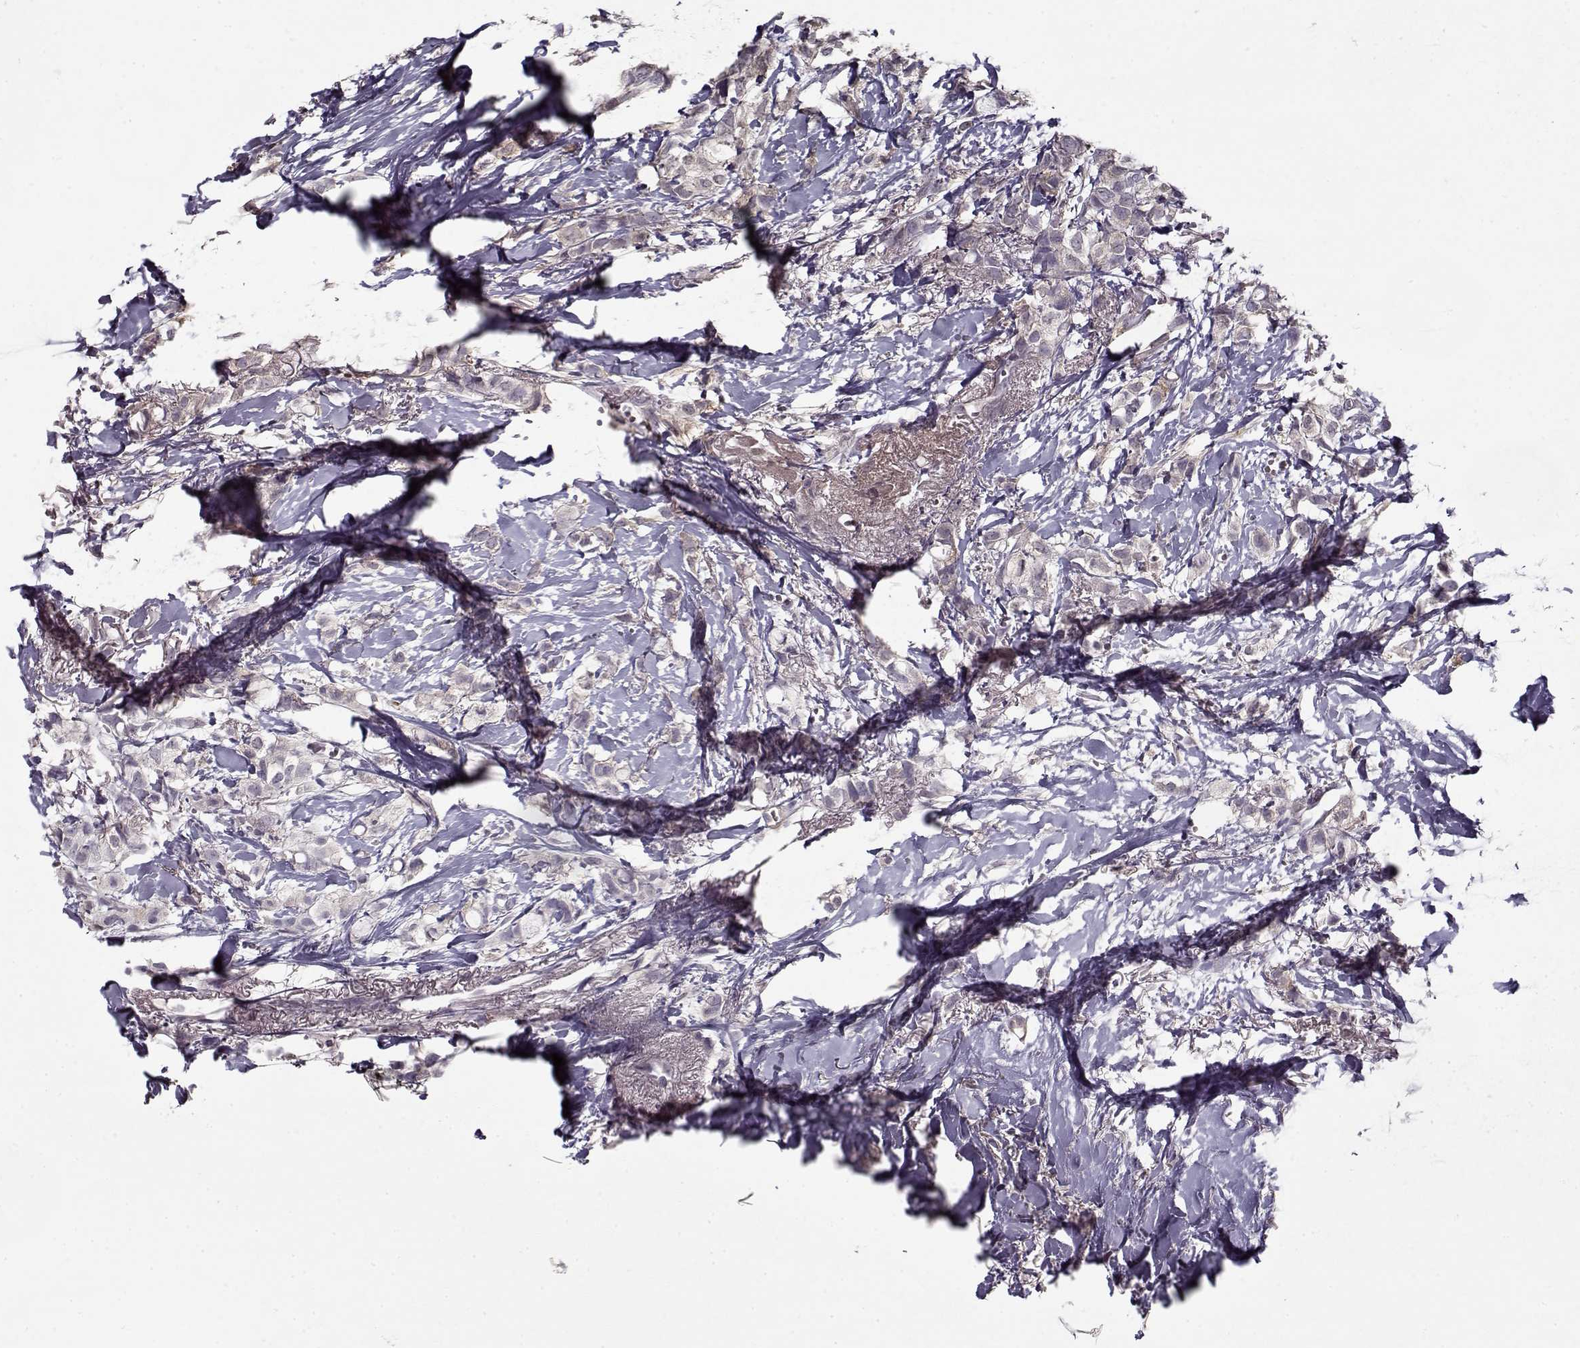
{"staining": {"intensity": "negative", "quantity": "none", "location": "none"}, "tissue": "breast cancer", "cell_type": "Tumor cells", "image_type": "cancer", "snomed": [{"axis": "morphology", "description": "Duct carcinoma"}, {"axis": "topography", "description": "Breast"}], "caption": "An image of human breast cancer is negative for staining in tumor cells.", "gene": "AFM", "patient": {"sex": "female", "age": 85}}